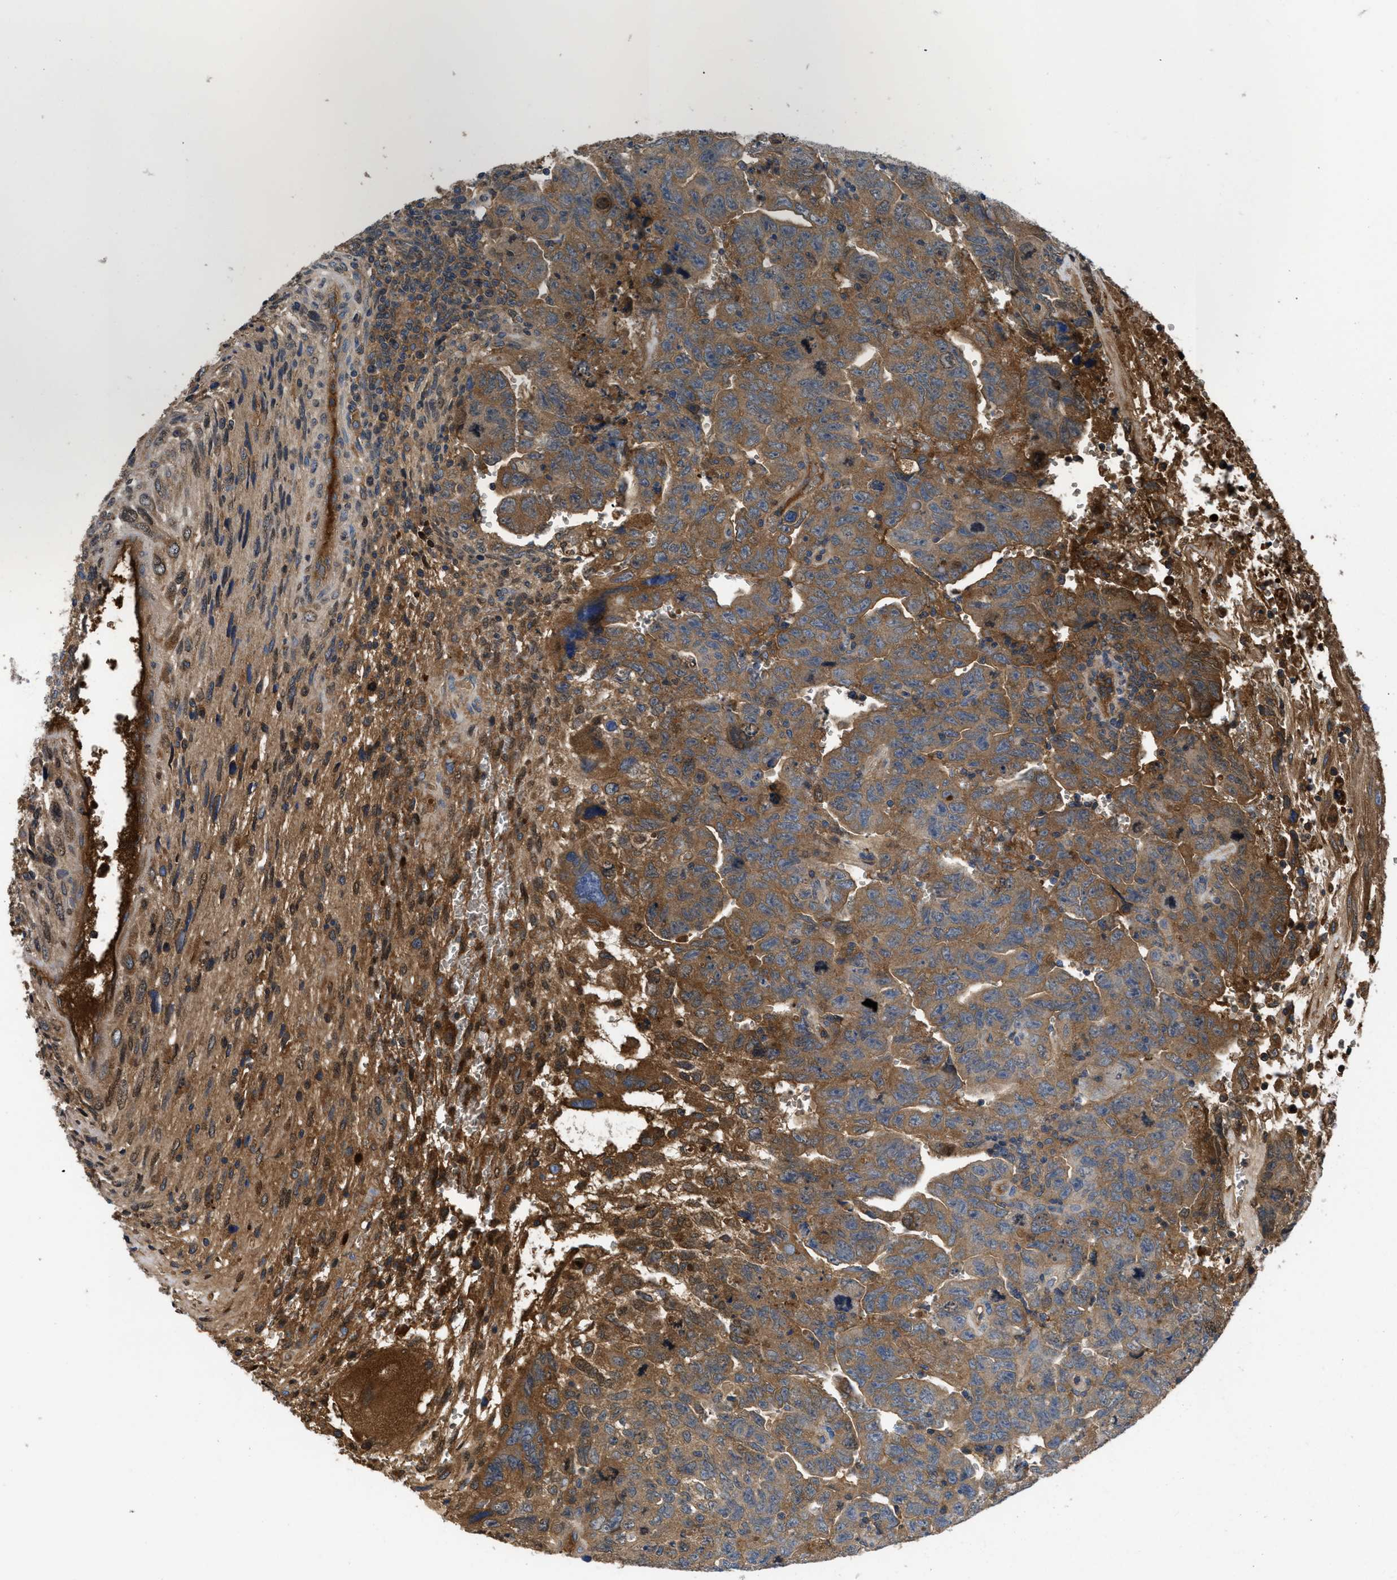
{"staining": {"intensity": "moderate", "quantity": ">75%", "location": "cytoplasmic/membranous"}, "tissue": "testis cancer", "cell_type": "Tumor cells", "image_type": "cancer", "snomed": [{"axis": "morphology", "description": "Carcinoma, Embryonal, NOS"}, {"axis": "topography", "description": "Testis"}], "caption": "An immunohistochemistry (IHC) image of tumor tissue is shown. Protein staining in brown labels moderate cytoplasmic/membranous positivity in testis embryonal carcinoma within tumor cells.", "gene": "SERPINA6", "patient": {"sex": "male", "age": 28}}